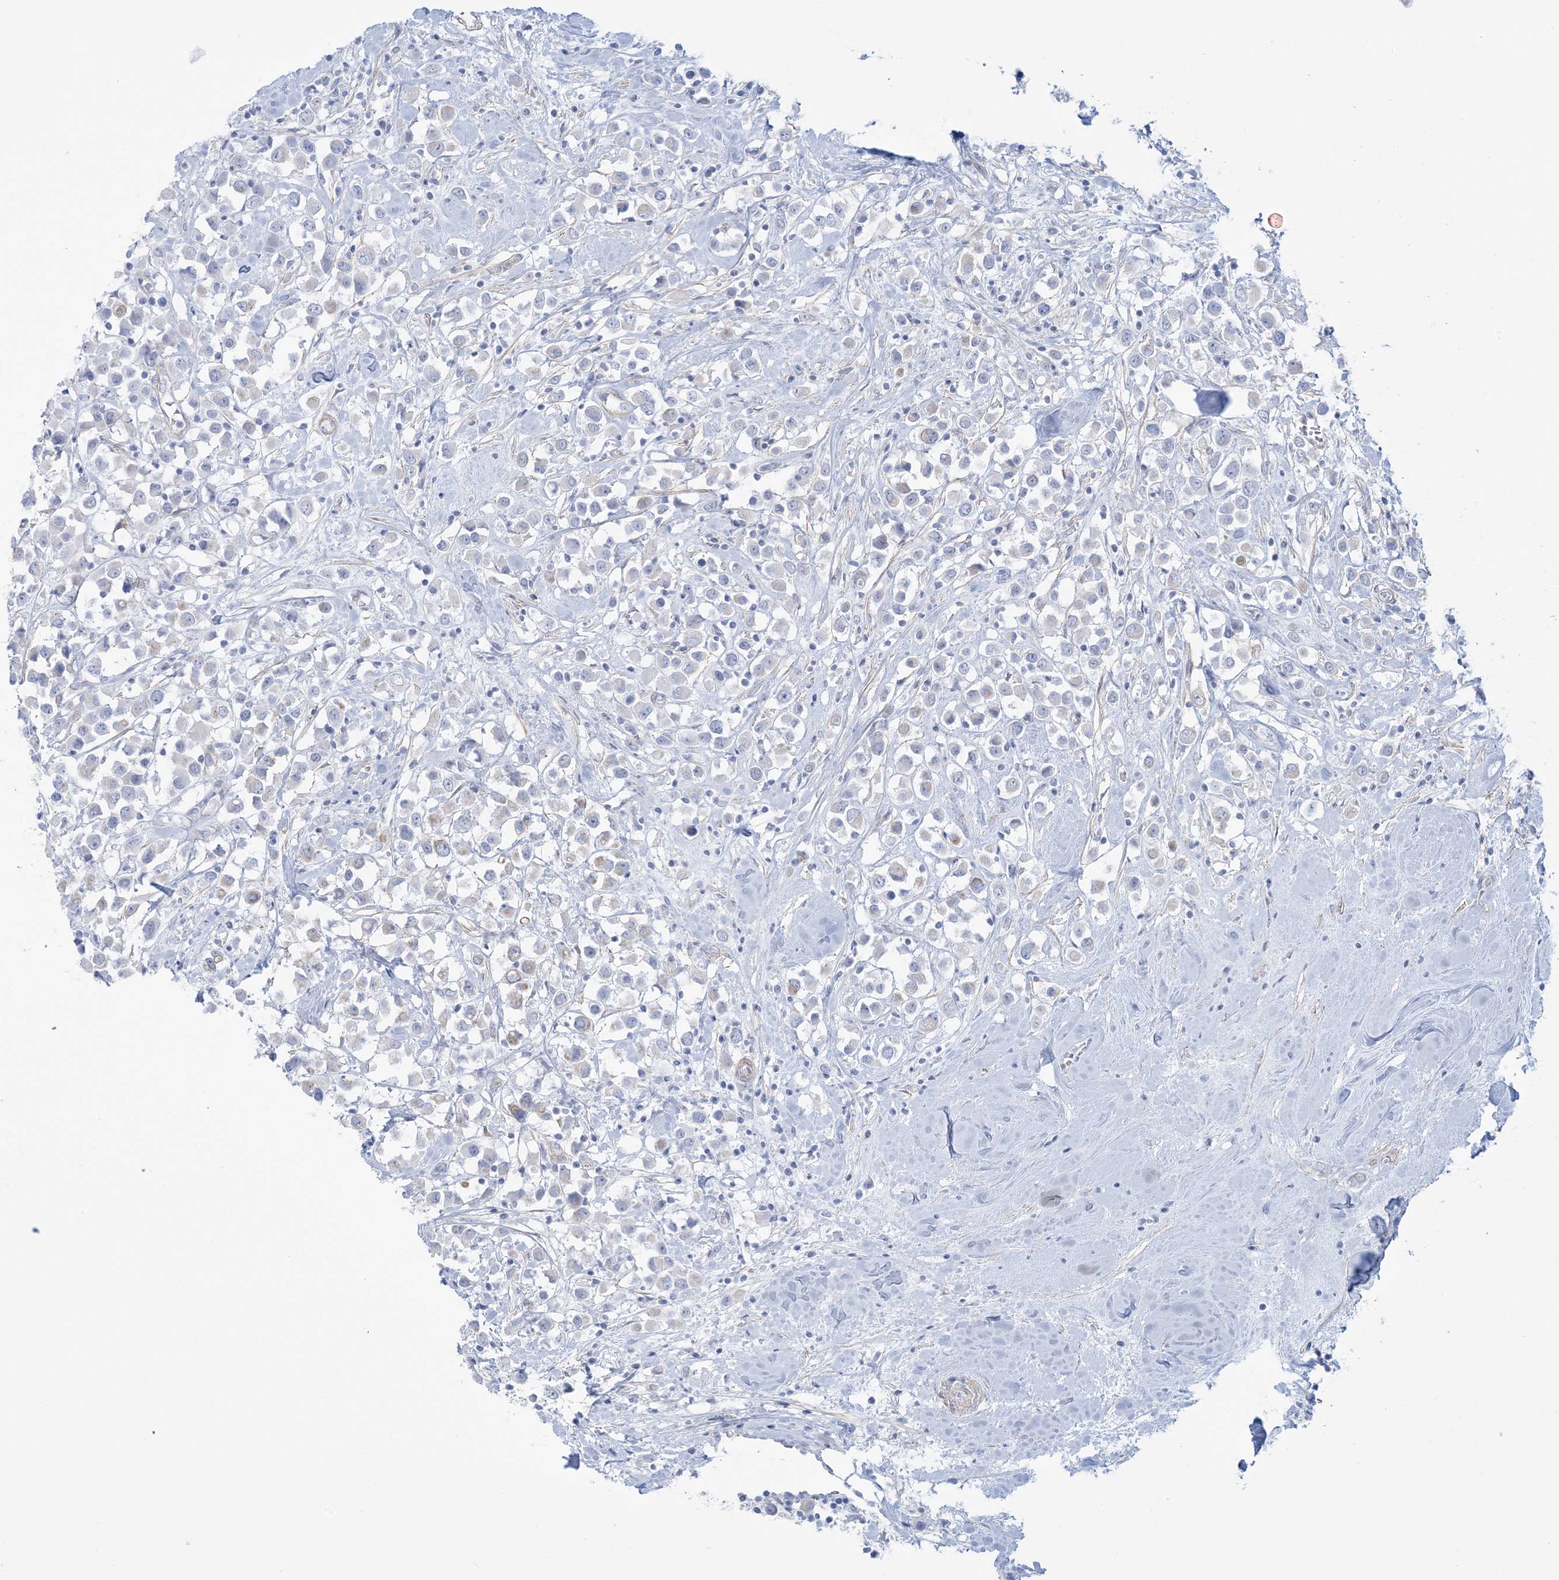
{"staining": {"intensity": "negative", "quantity": "none", "location": "none"}, "tissue": "breast cancer", "cell_type": "Tumor cells", "image_type": "cancer", "snomed": [{"axis": "morphology", "description": "Duct carcinoma"}, {"axis": "topography", "description": "Breast"}], "caption": "The IHC image has no significant staining in tumor cells of breast invasive ductal carcinoma tissue. Brightfield microscopy of IHC stained with DAB (3,3'-diaminobenzidine) (brown) and hematoxylin (blue), captured at high magnification.", "gene": "AGXT", "patient": {"sex": "female", "age": 61}}